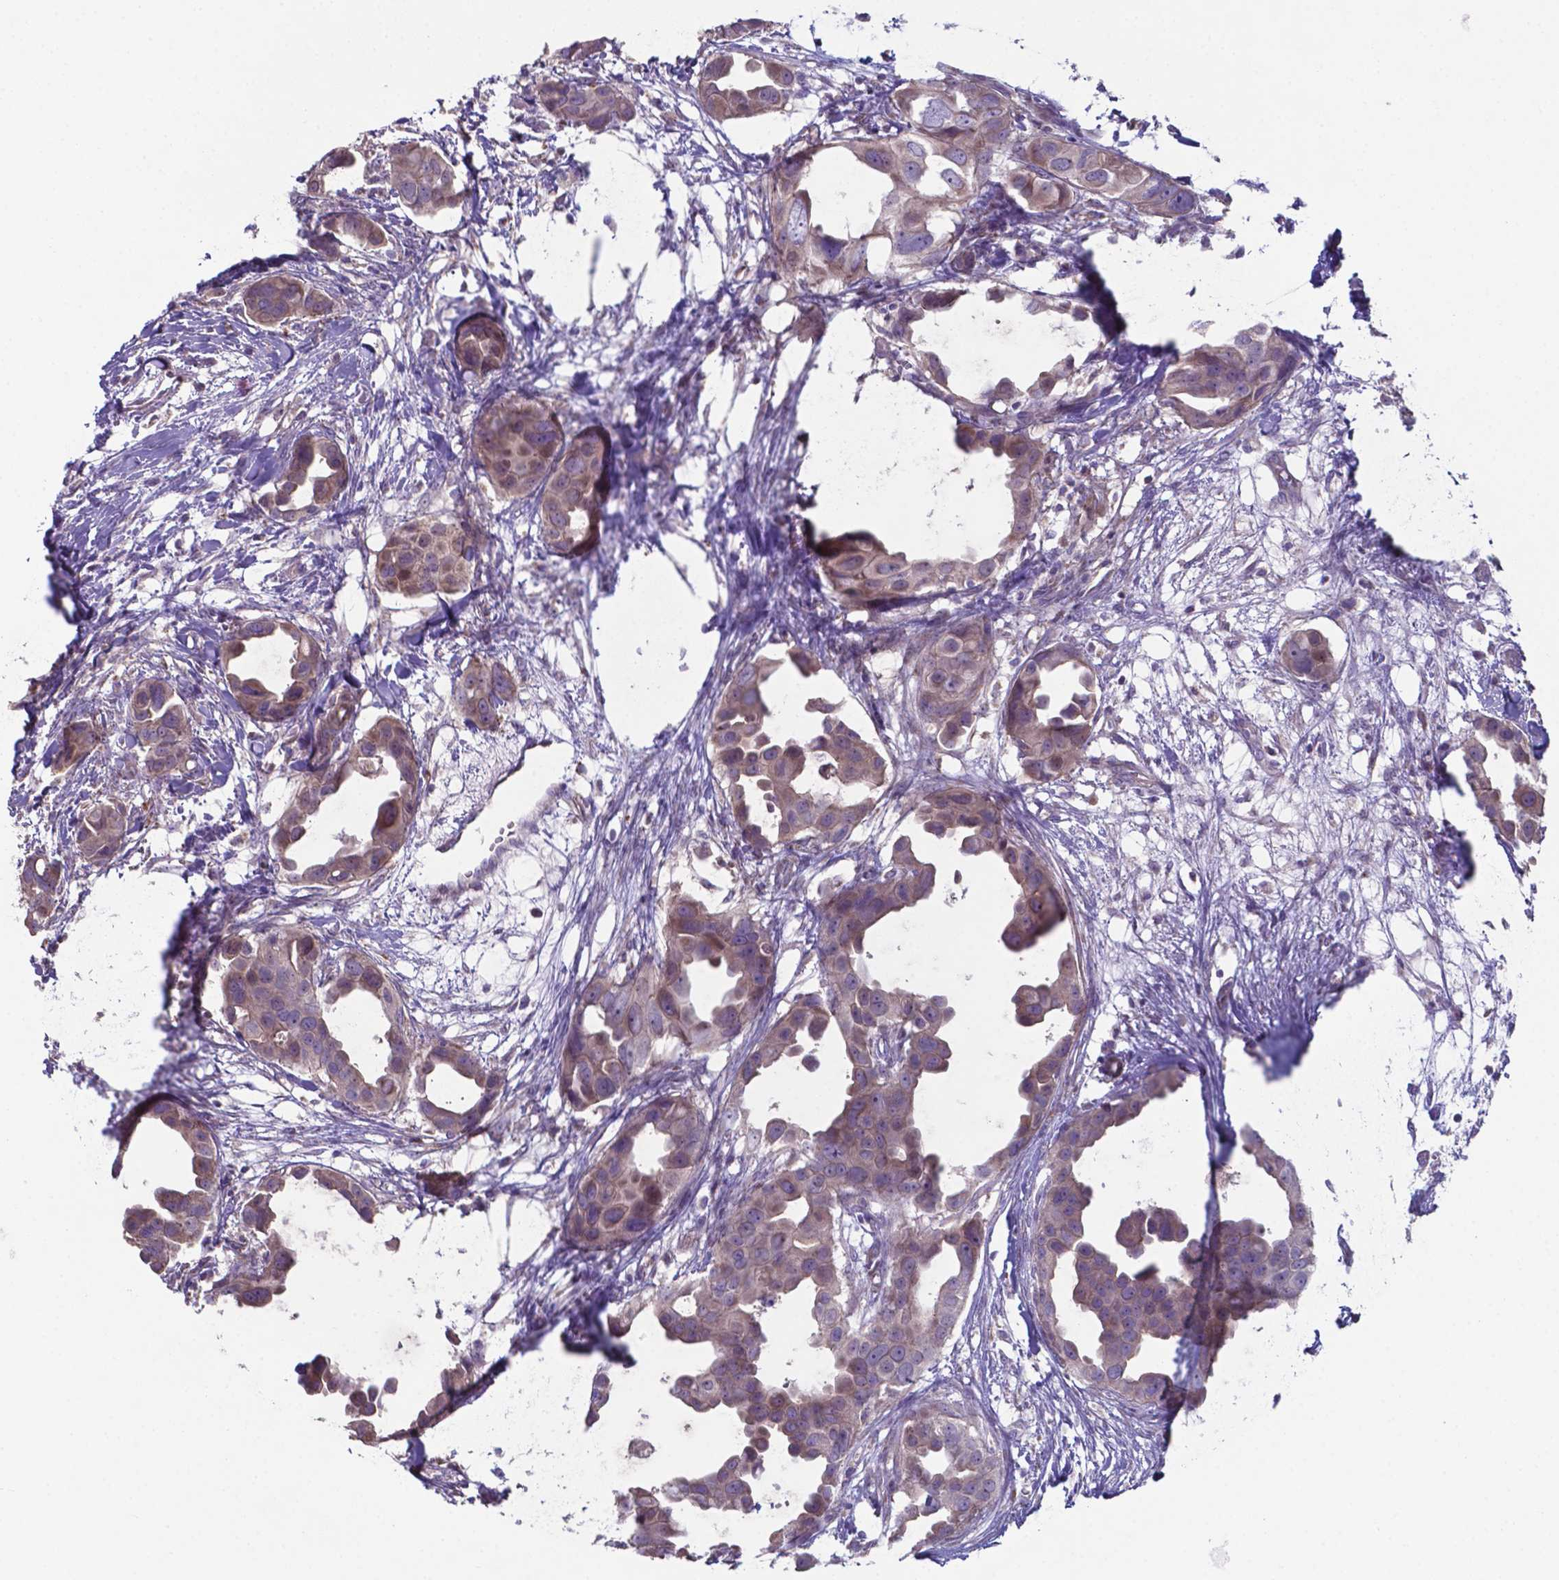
{"staining": {"intensity": "weak", "quantity": ">75%", "location": "cytoplasmic/membranous"}, "tissue": "breast cancer", "cell_type": "Tumor cells", "image_type": "cancer", "snomed": [{"axis": "morphology", "description": "Duct carcinoma"}, {"axis": "topography", "description": "Breast"}], "caption": "Tumor cells demonstrate low levels of weak cytoplasmic/membranous expression in about >75% of cells in human intraductal carcinoma (breast).", "gene": "TYRO3", "patient": {"sex": "female", "age": 38}}